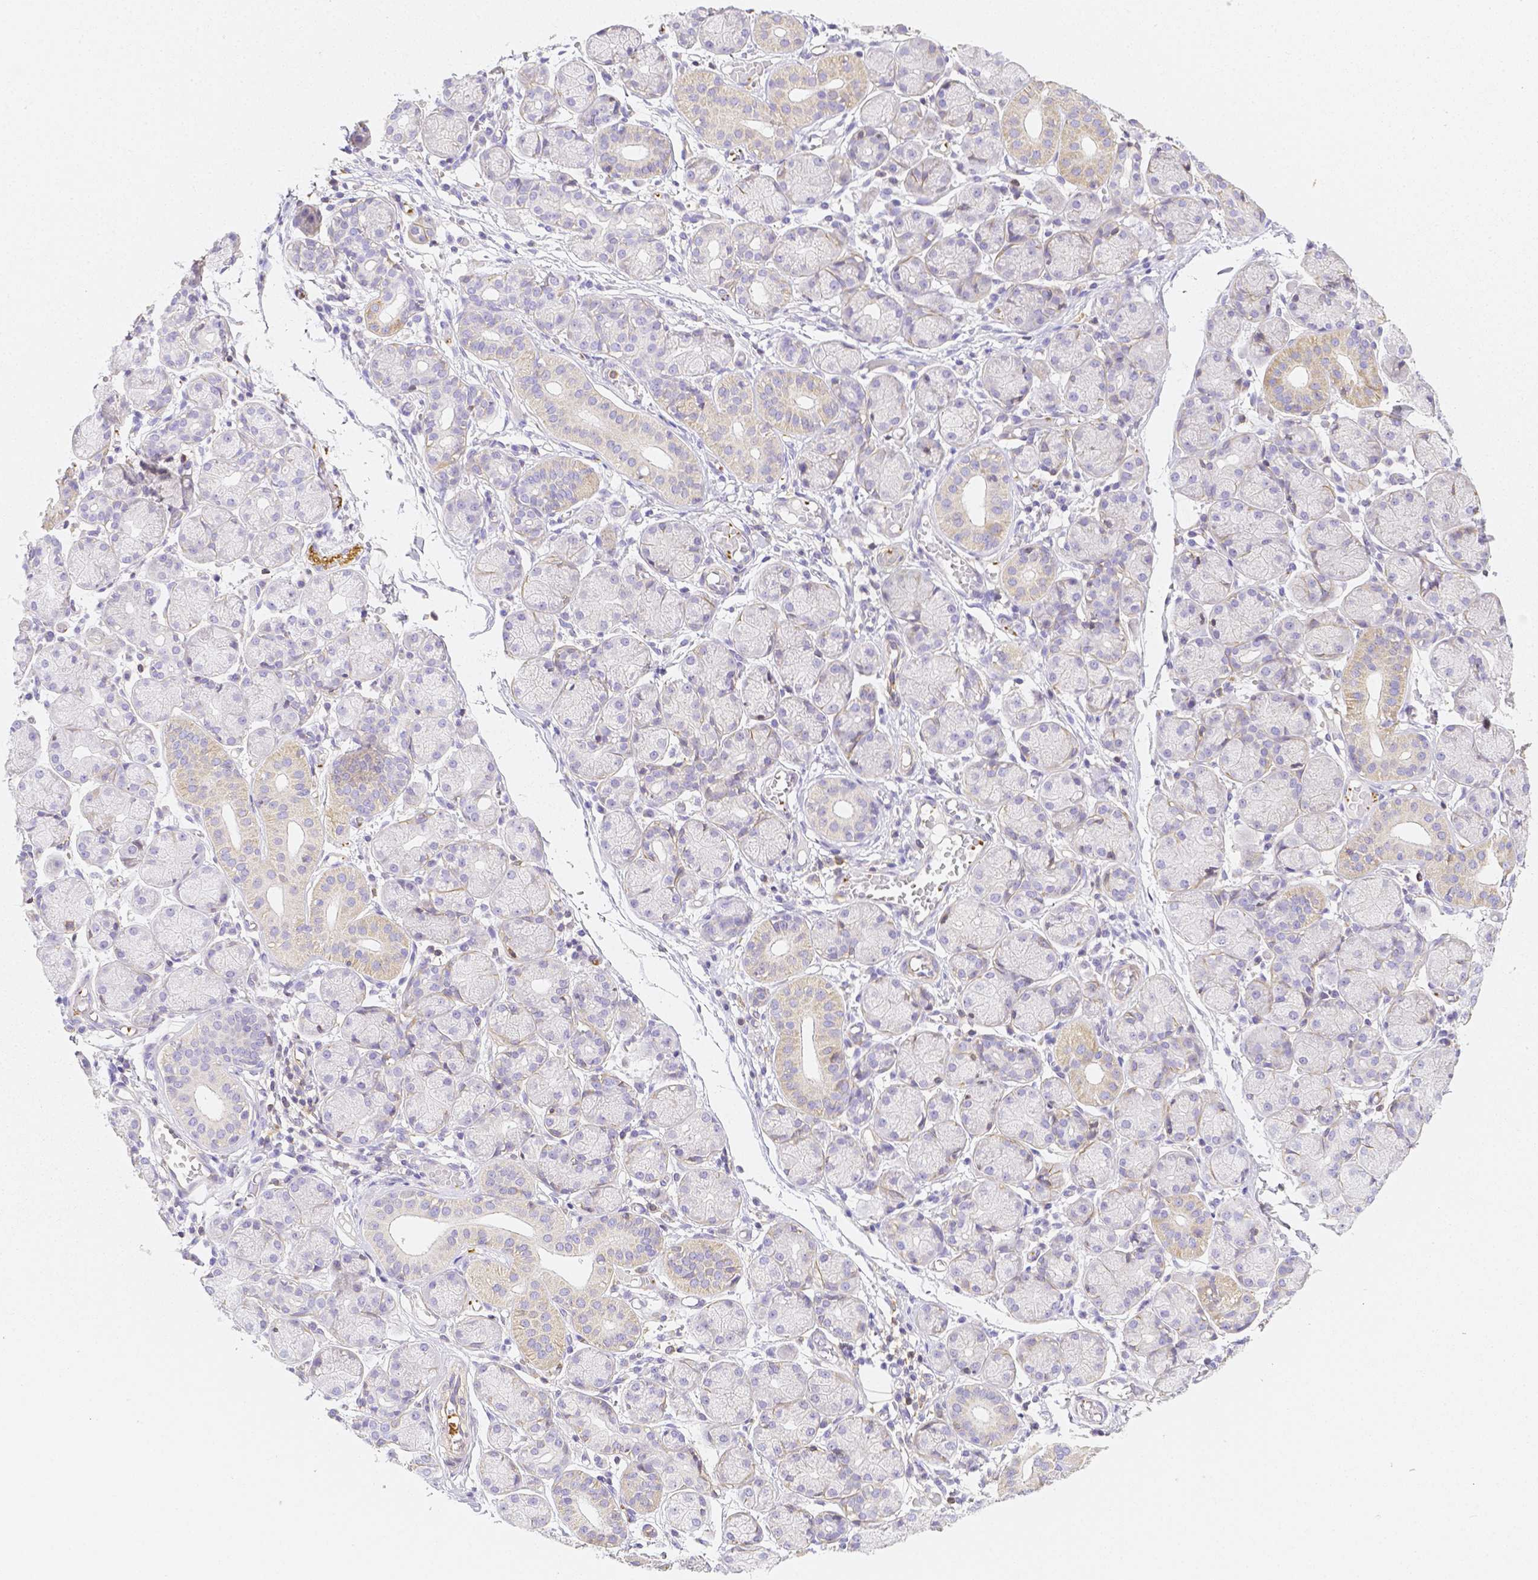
{"staining": {"intensity": "negative", "quantity": "none", "location": "none"}, "tissue": "salivary gland", "cell_type": "Glandular cells", "image_type": "normal", "snomed": [{"axis": "morphology", "description": "Normal tissue, NOS"}, {"axis": "topography", "description": "Salivary gland"}], "caption": "High power microscopy photomicrograph of an IHC image of unremarkable salivary gland, revealing no significant positivity in glandular cells. The staining is performed using DAB (3,3'-diaminobenzidine) brown chromogen with nuclei counter-stained in using hematoxylin.", "gene": "ASAH2B", "patient": {"sex": "female", "age": 24}}